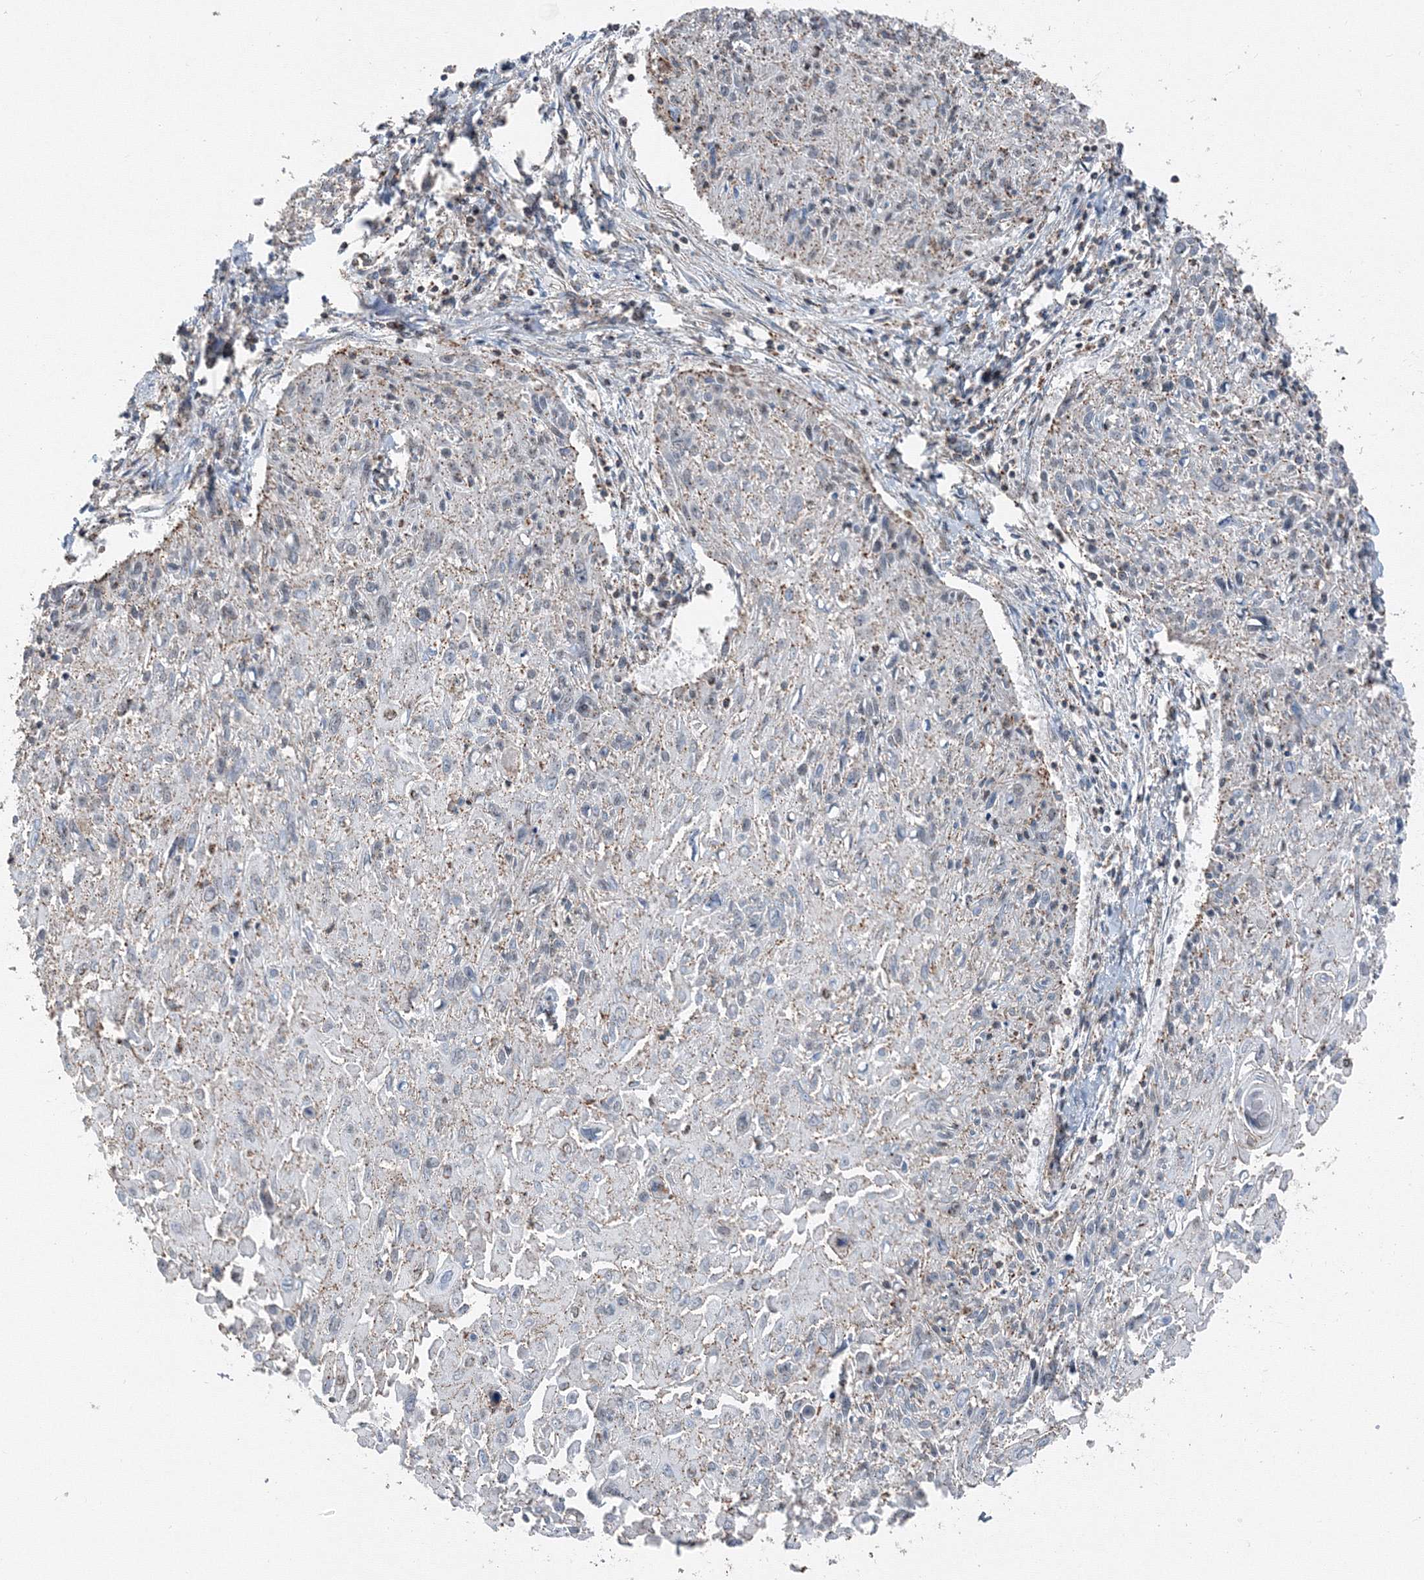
{"staining": {"intensity": "weak", "quantity": "<25%", "location": "cytoplasmic/membranous"}, "tissue": "cervical cancer", "cell_type": "Tumor cells", "image_type": "cancer", "snomed": [{"axis": "morphology", "description": "Squamous cell carcinoma, NOS"}, {"axis": "topography", "description": "Cervix"}], "caption": "Tumor cells are negative for brown protein staining in cervical cancer (squamous cell carcinoma). (Immunohistochemistry, brightfield microscopy, high magnification).", "gene": "AASDH", "patient": {"sex": "female", "age": 51}}